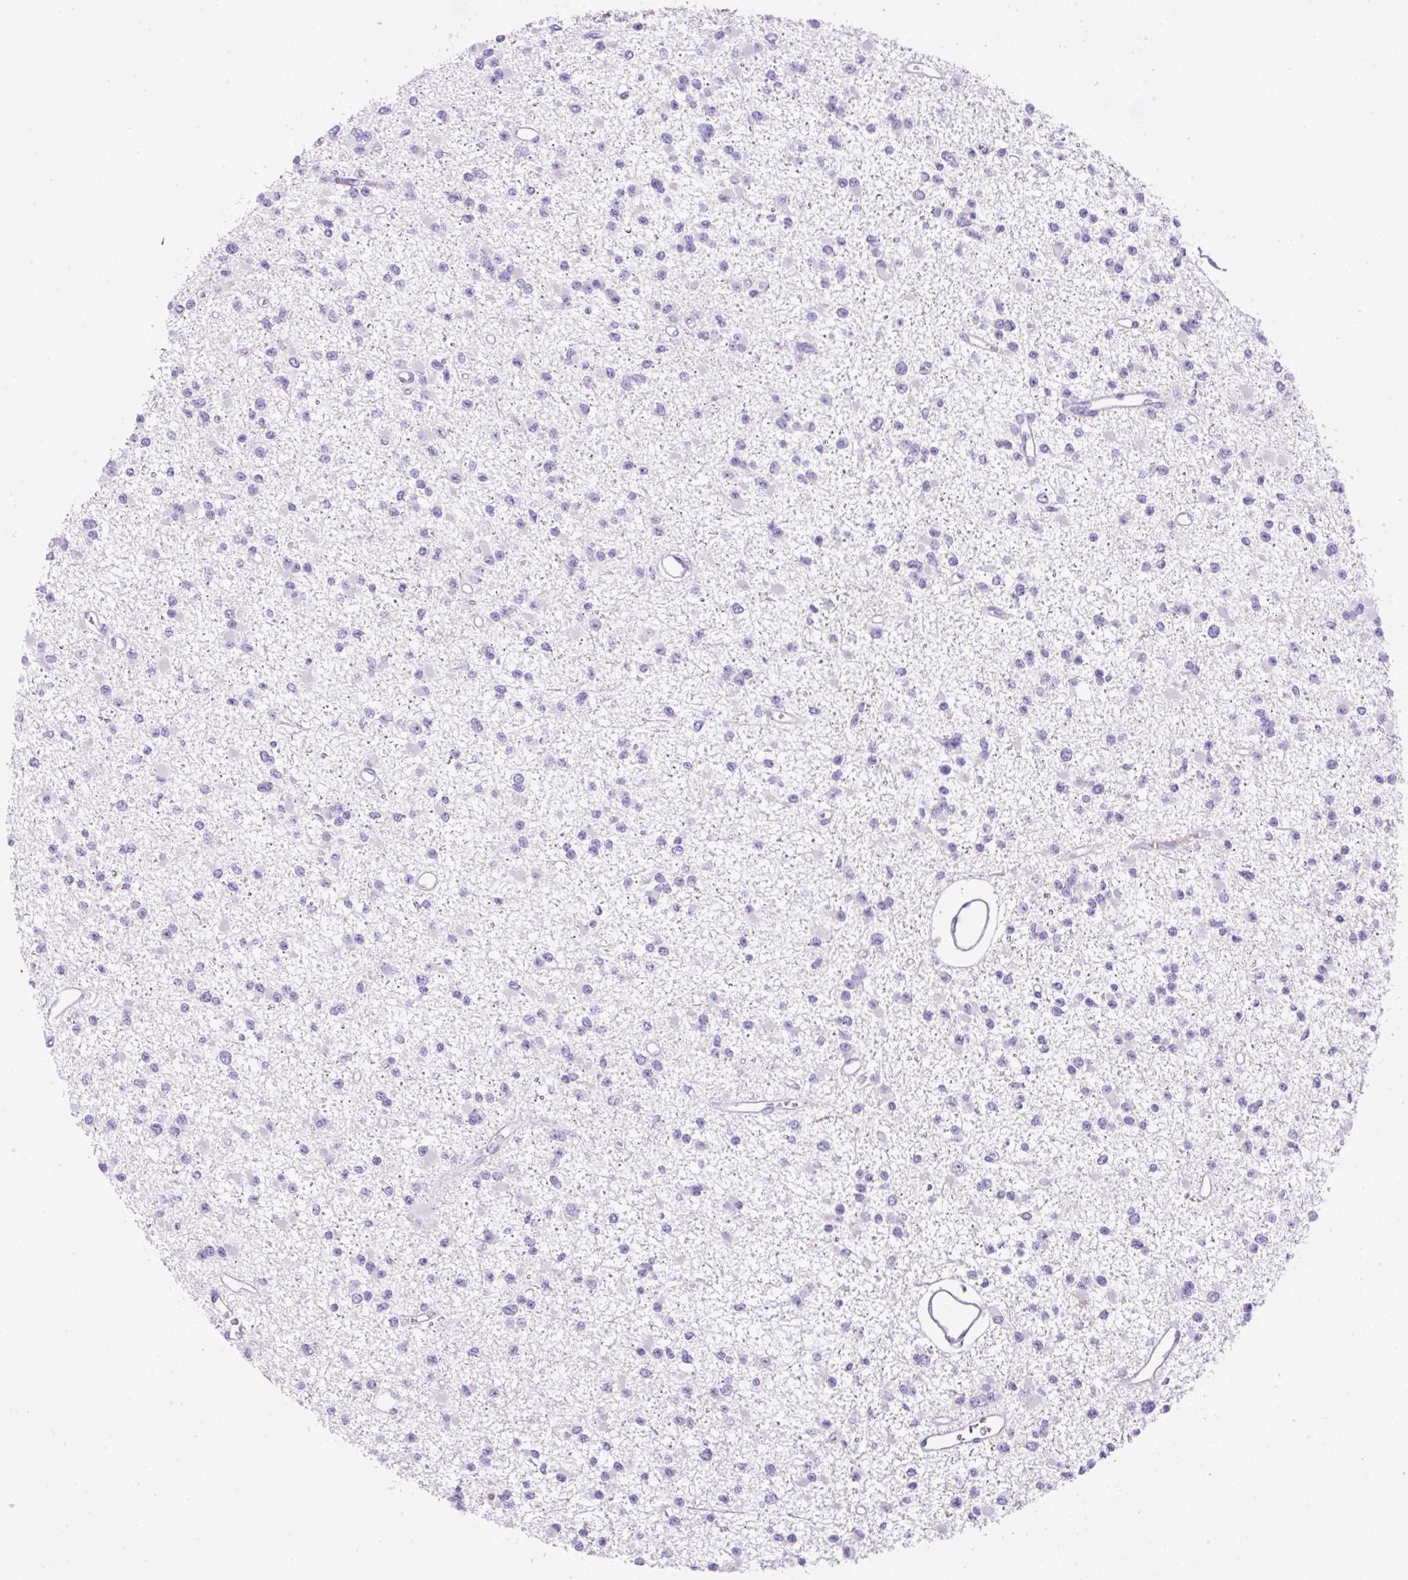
{"staining": {"intensity": "negative", "quantity": "none", "location": "none"}, "tissue": "glioma", "cell_type": "Tumor cells", "image_type": "cancer", "snomed": [{"axis": "morphology", "description": "Glioma, malignant, Low grade"}, {"axis": "topography", "description": "Brain"}], "caption": "The photomicrograph shows no staining of tumor cells in glioma.", "gene": "TDRD15", "patient": {"sex": "female", "age": 22}}